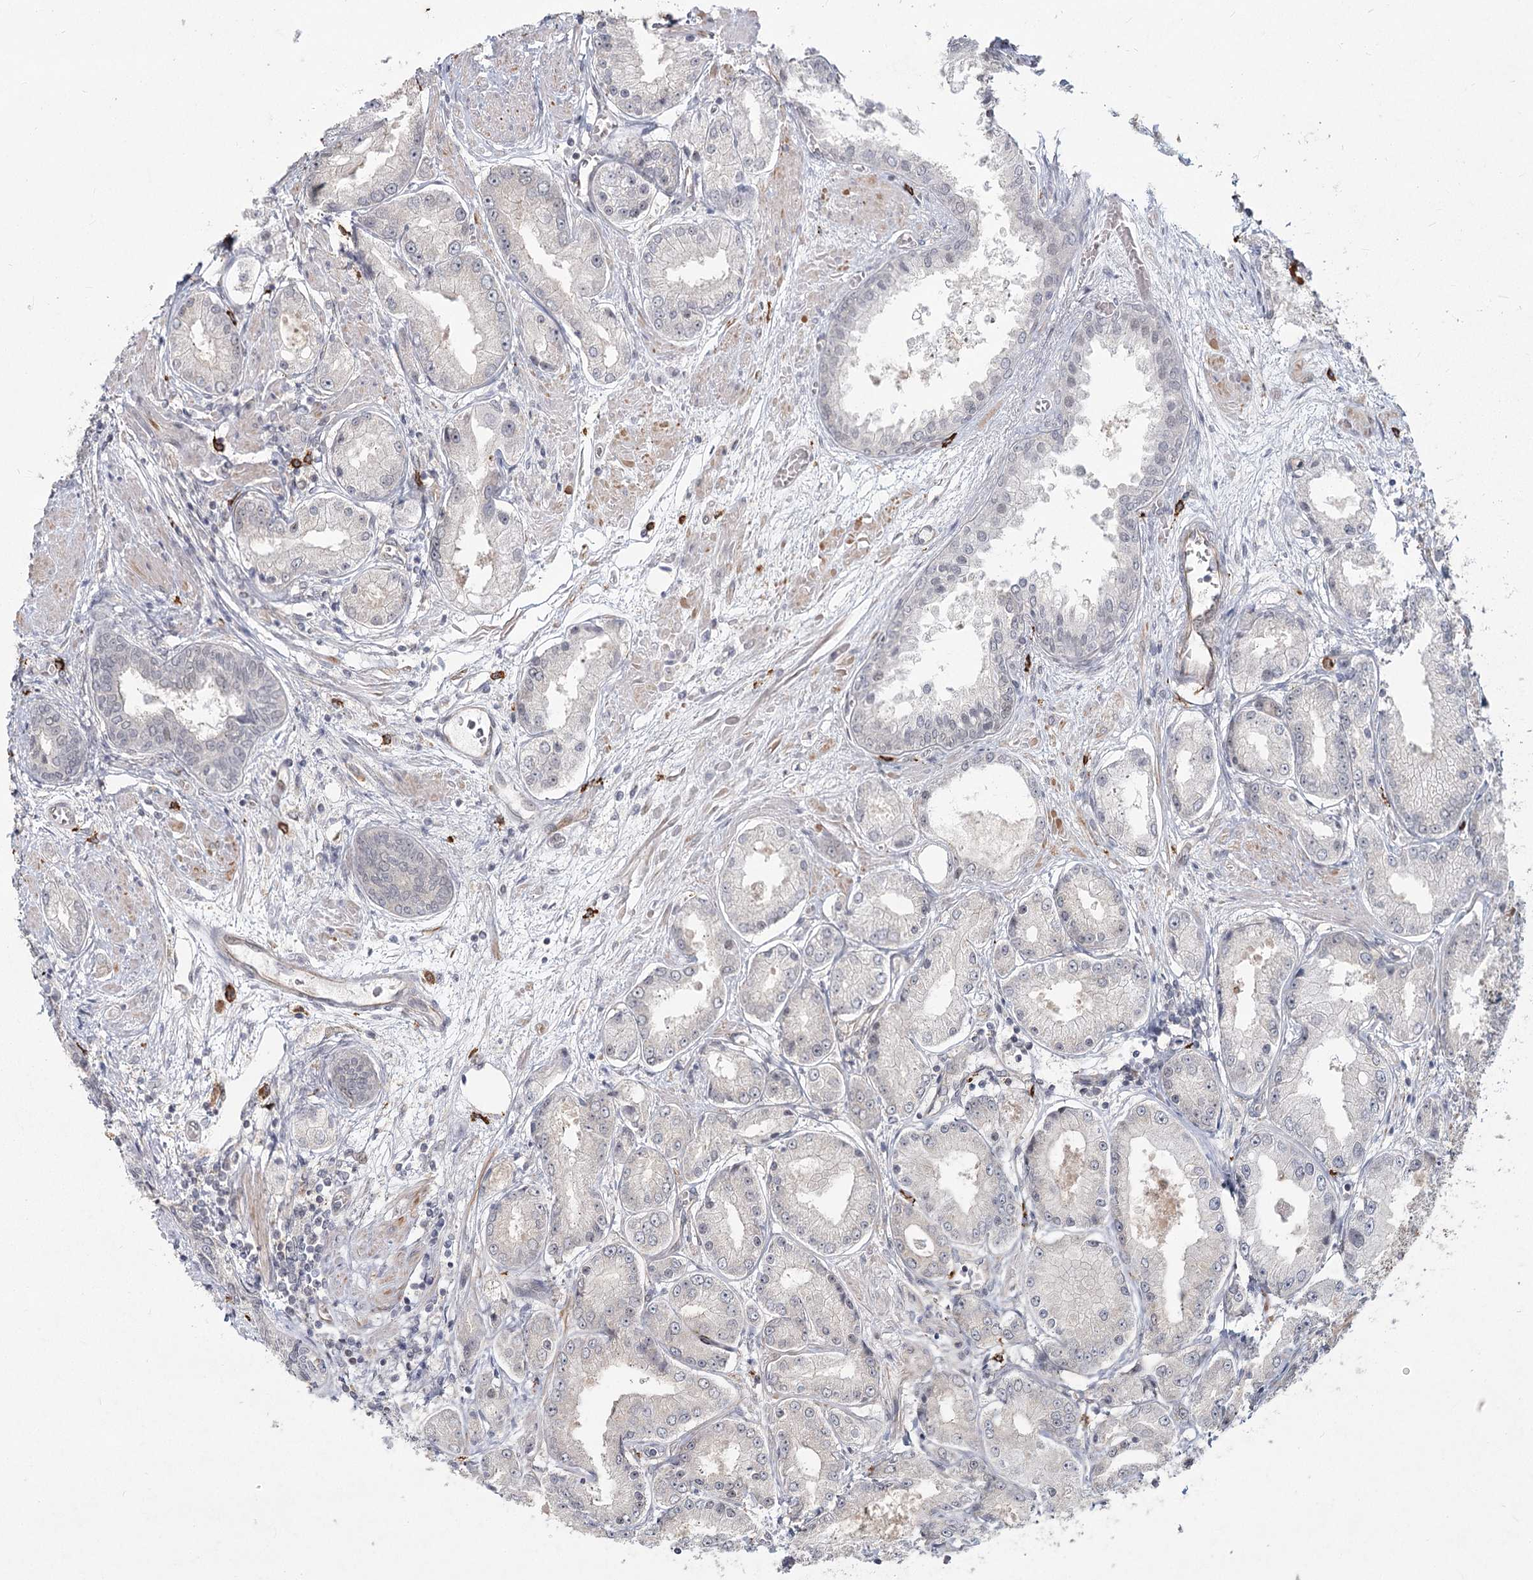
{"staining": {"intensity": "negative", "quantity": "none", "location": "none"}, "tissue": "prostate cancer", "cell_type": "Tumor cells", "image_type": "cancer", "snomed": [{"axis": "morphology", "description": "Adenocarcinoma, High grade"}, {"axis": "topography", "description": "Prostate"}], "caption": "This is an IHC image of prostate high-grade adenocarcinoma. There is no staining in tumor cells.", "gene": "AP2M1", "patient": {"sex": "male", "age": 59}}